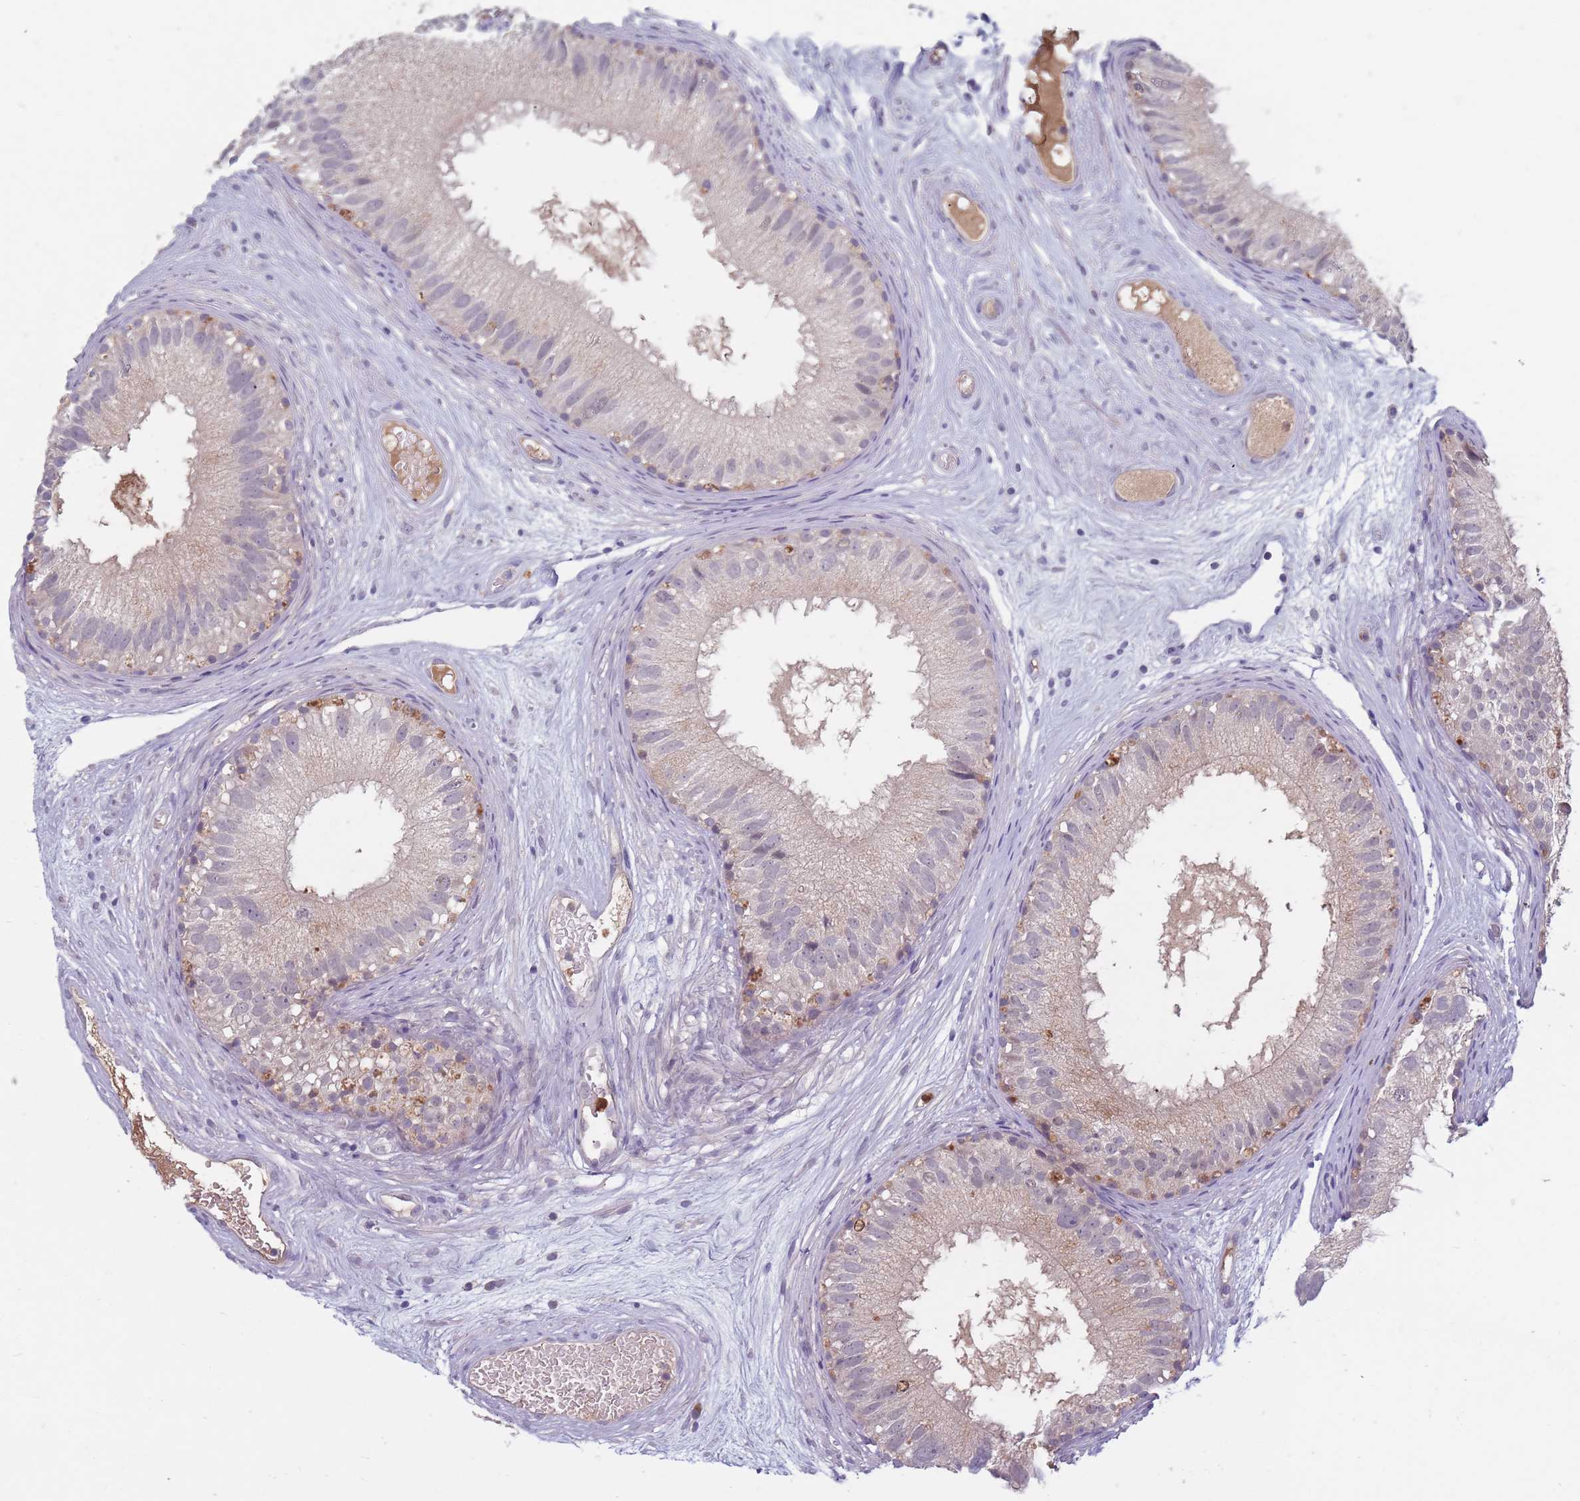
{"staining": {"intensity": "negative", "quantity": "none", "location": "none"}, "tissue": "epididymis", "cell_type": "Glandular cells", "image_type": "normal", "snomed": [{"axis": "morphology", "description": "Normal tissue, NOS"}, {"axis": "topography", "description": "Epididymis"}], "caption": "There is no significant staining in glandular cells of epididymis. The staining is performed using DAB (3,3'-diaminobenzidine) brown chromogen with nuclei counter-stained in using hematoxylin.", "gene": "TYW1B", "patient": {"sex": "male", "age": 77}}